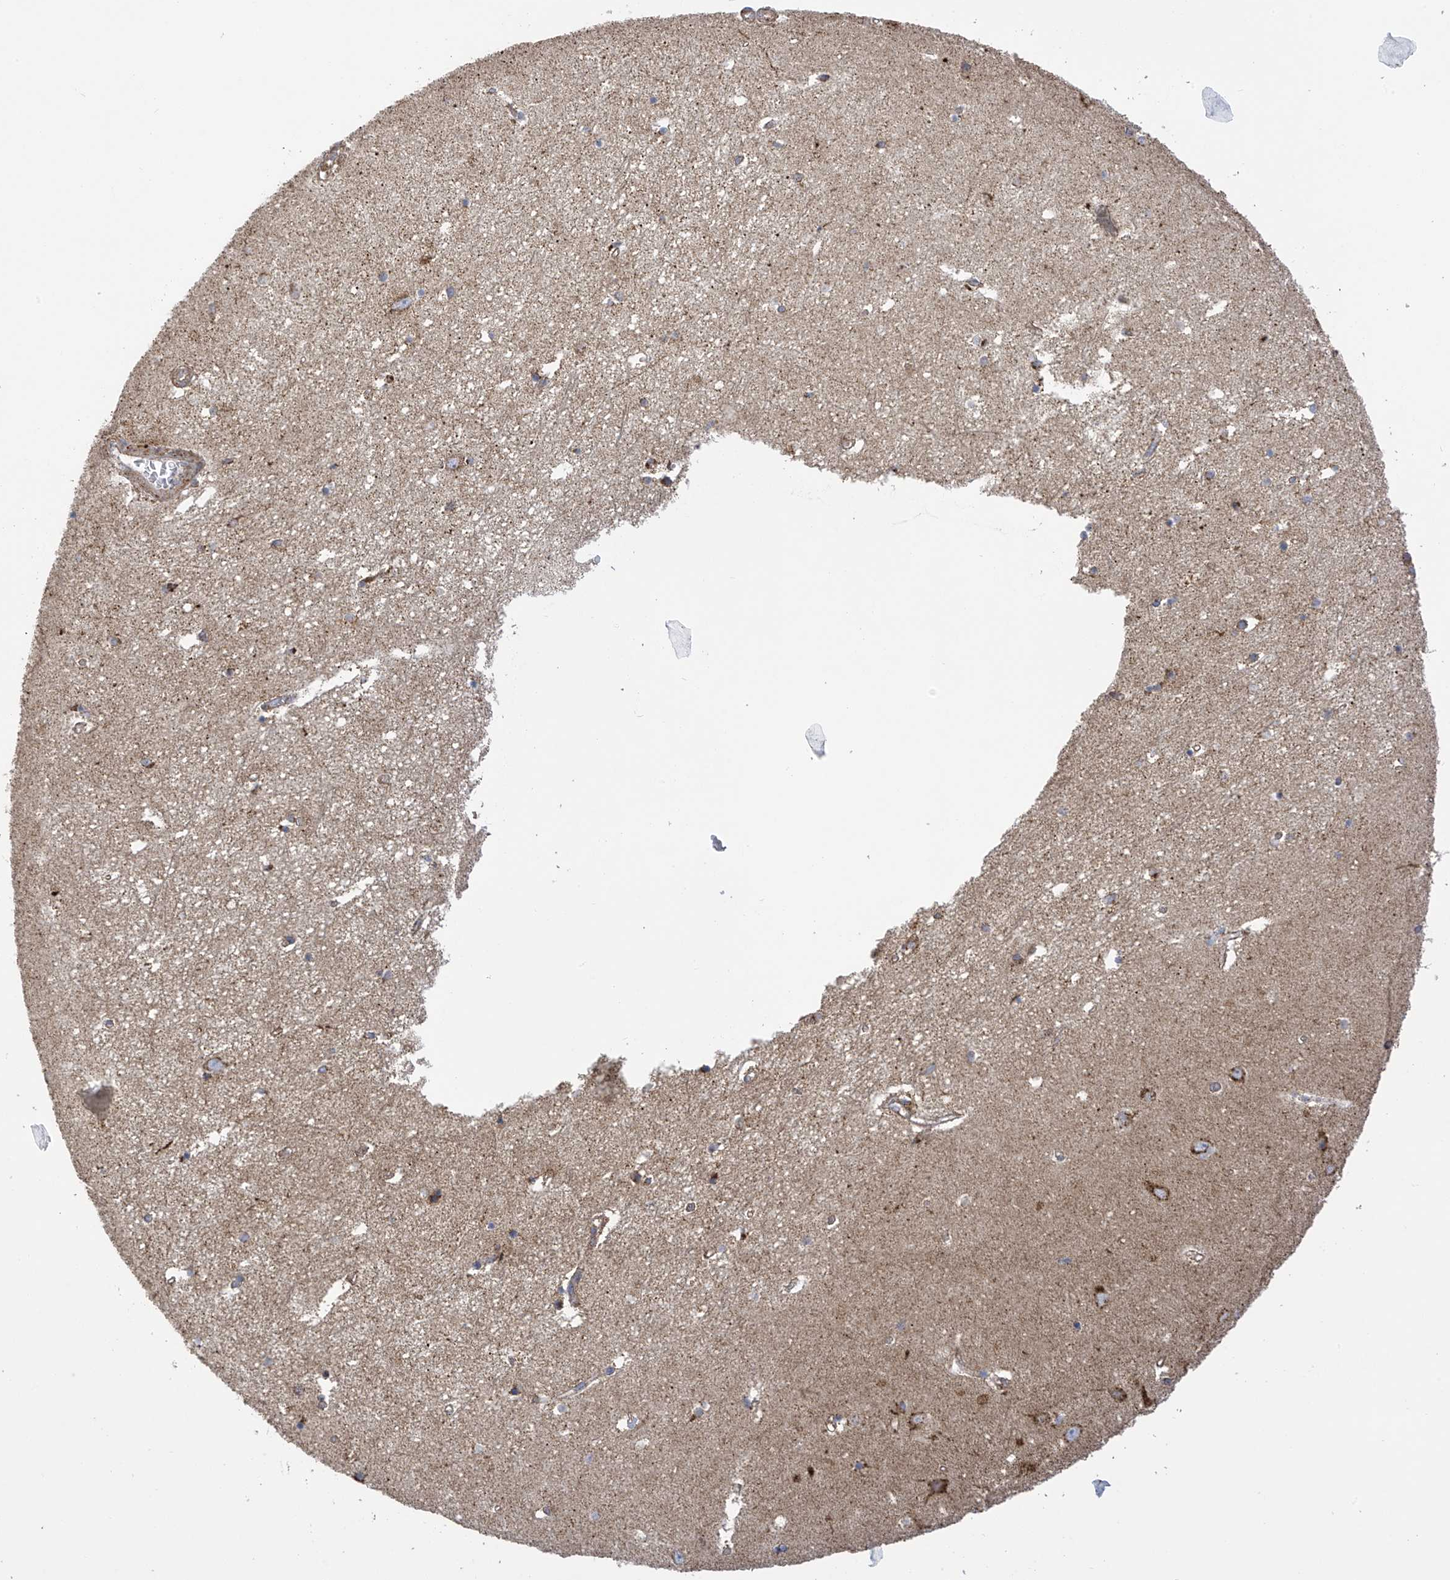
{"staining": {"intensity": "moderate", "quantity": "<25%", "location": "cytoplasmic/membranous"}, "tissue": "hippocampus", "cell_type": "Glial cells", "image_type": "normal", "snomed": [{"axis": "morphology", "description": "Normal tissue, NOS"}, {"axis": "topography", "description": "Hippocampus"}], "caption": "A low amount of moderate cytoplasmic/membranous staining is seen in about <25% of glial cells in normal hippocampus. (DAB (3,3'-diaminobenzidine) IHC, brown staining for protein, blue staining for nuclei).", "gene": "ITM2B", "patient": {"sex": "female", "age": 64}}